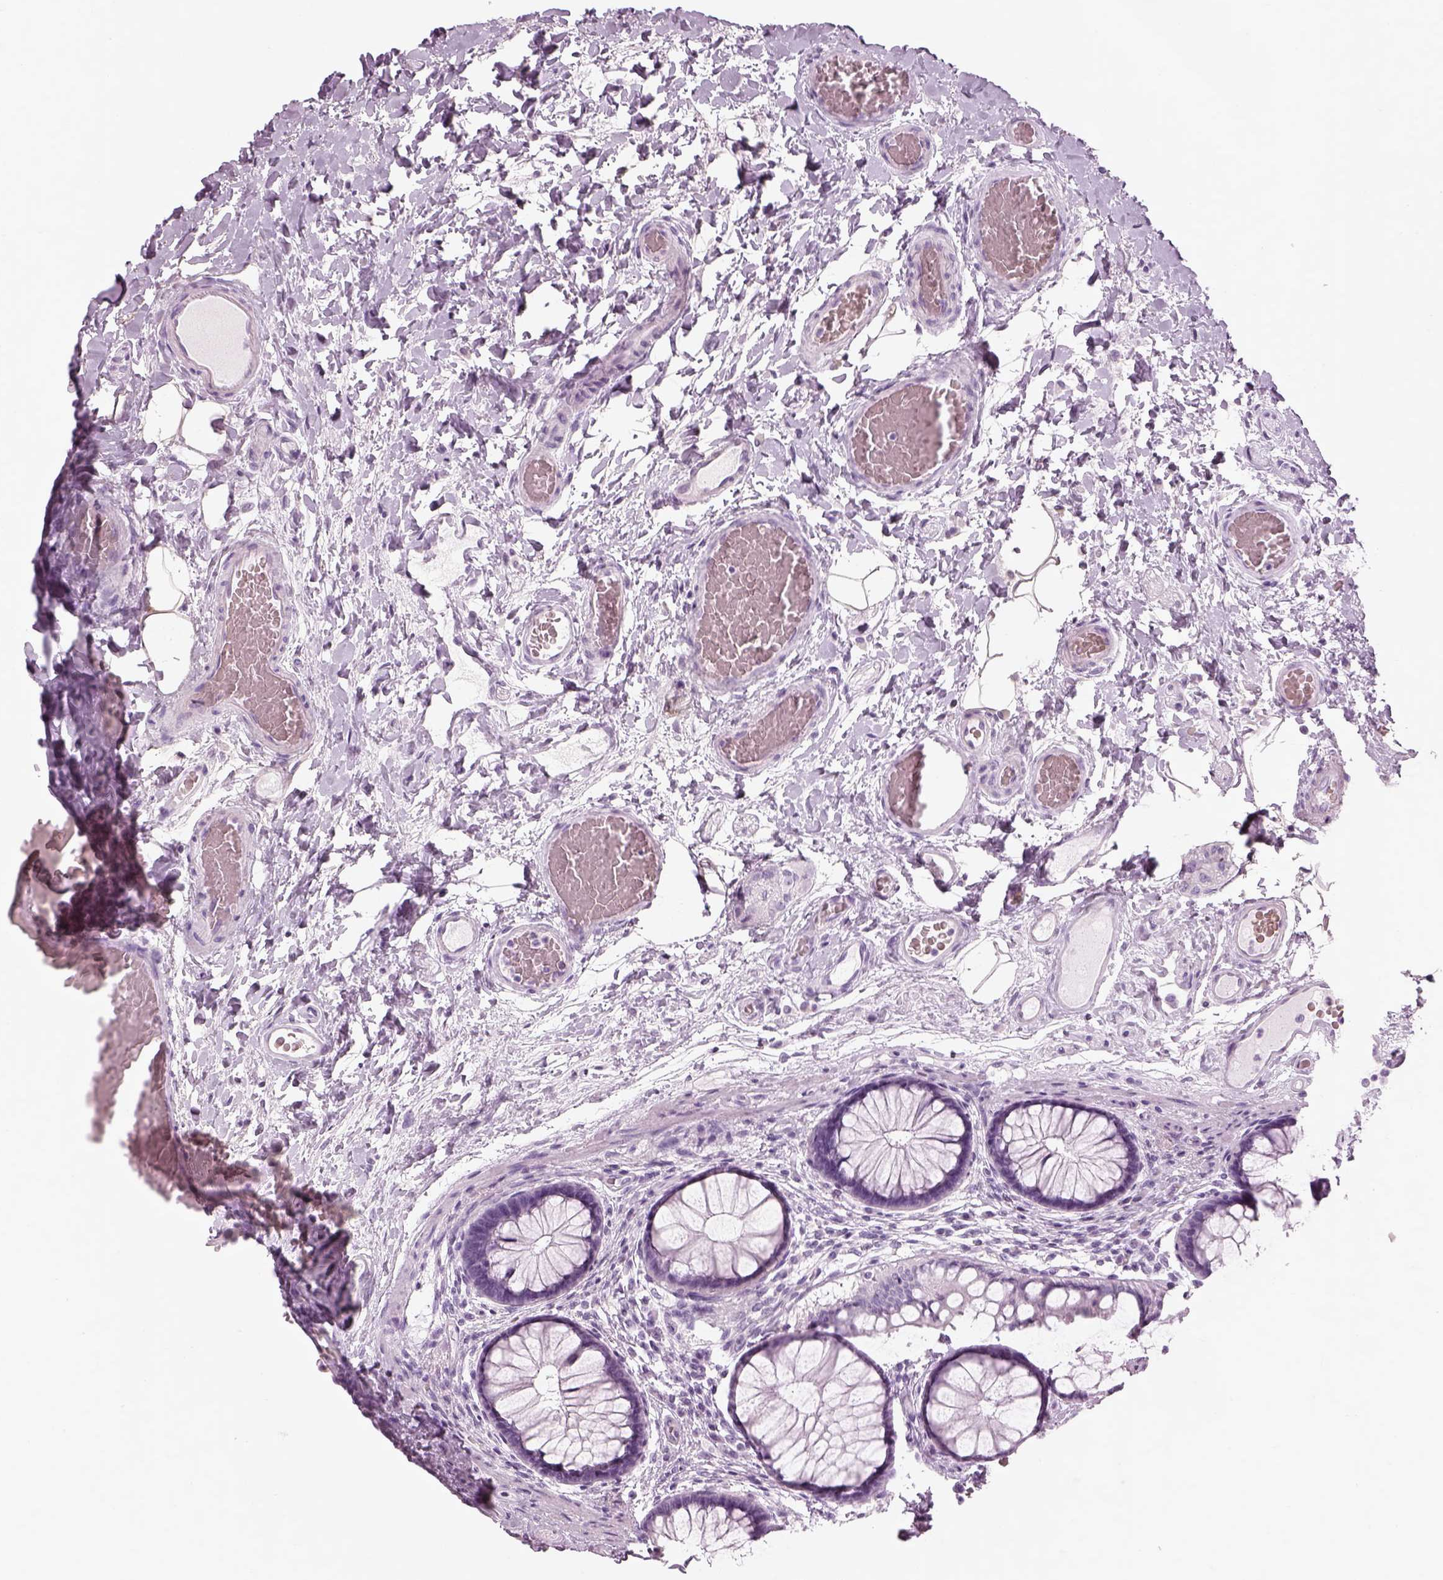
{"staining": {"intensity": "negative", "quantity": "none", "location": "none"}, "tissue": "colon", "cell_type": "Endothelial cells", "image_type": "normal", "snomed": [{"axis": "morphology", "description": "Normal tissue, NOS"}, {"axis": "topography", "description": "Colon"}], "caption": "The micrograph demonstrates no significant positivity in endothelial cells of colon. Nuclei are stained in blue.", "gene": "SAG", "patient": {"sex": "female", "age": 65}}